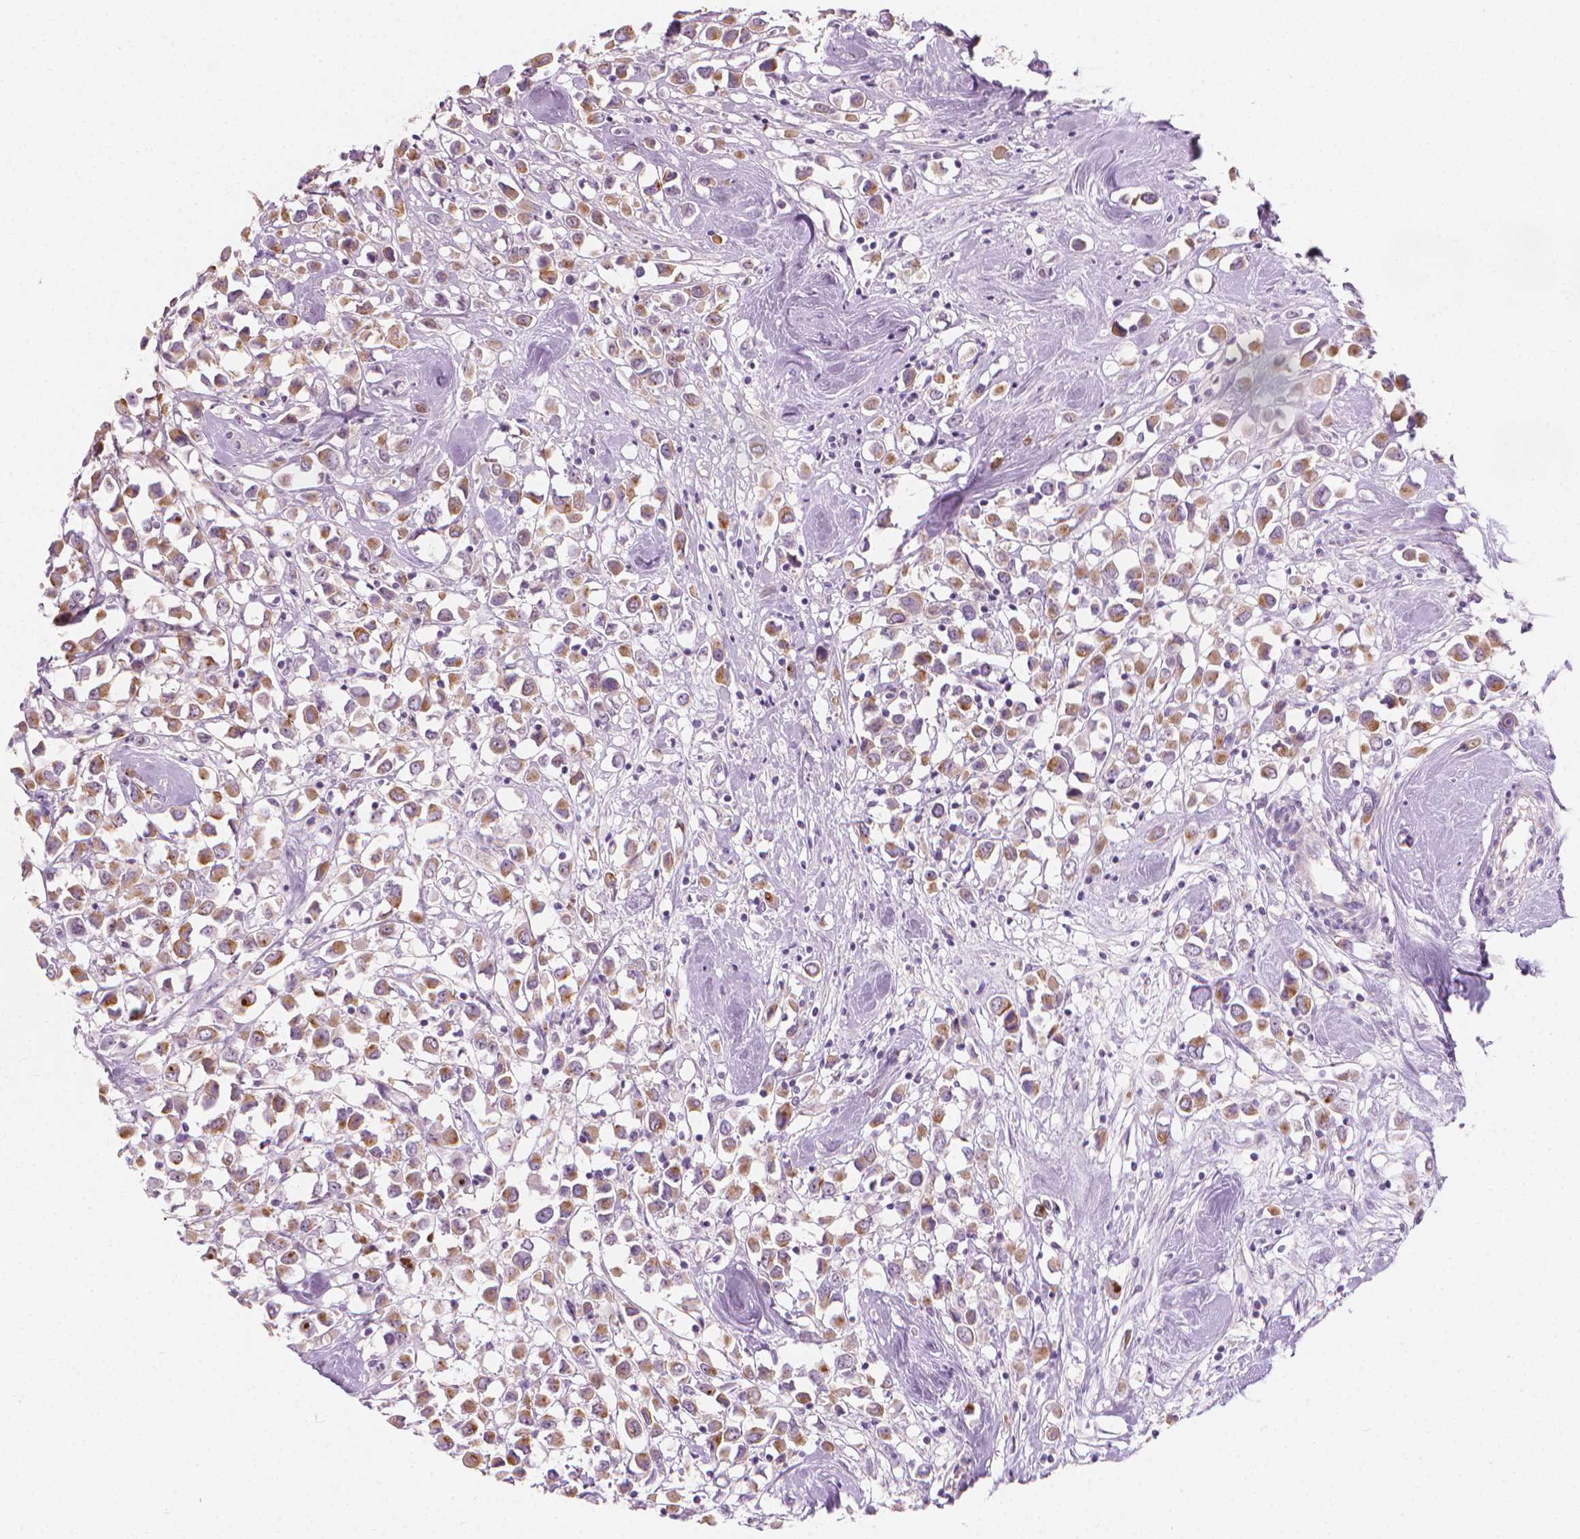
{"staining": {"intensity": "moderate", "quantity": ">75%", "location": "cytoplasmic/membranous"}, "tissue": "breast cancer", "cell_type": "Tumor cells", "image_type": "cancer", "snomed": [{"axis": "morphology", "description": "Duct carcinoma"}, {"axis": "topography", "description": "Breast"}], "caption": "A micrograph of human breast infiltrating ductal carcinoma stained for a protein displays moderate cytoplasmic/membranous brown staining in tumor cells. (DAB = brown stain, brightfield microscopy at high magnification).", "gene": "GPRC5A", "patient": {"sex": "female", "age": 61}}